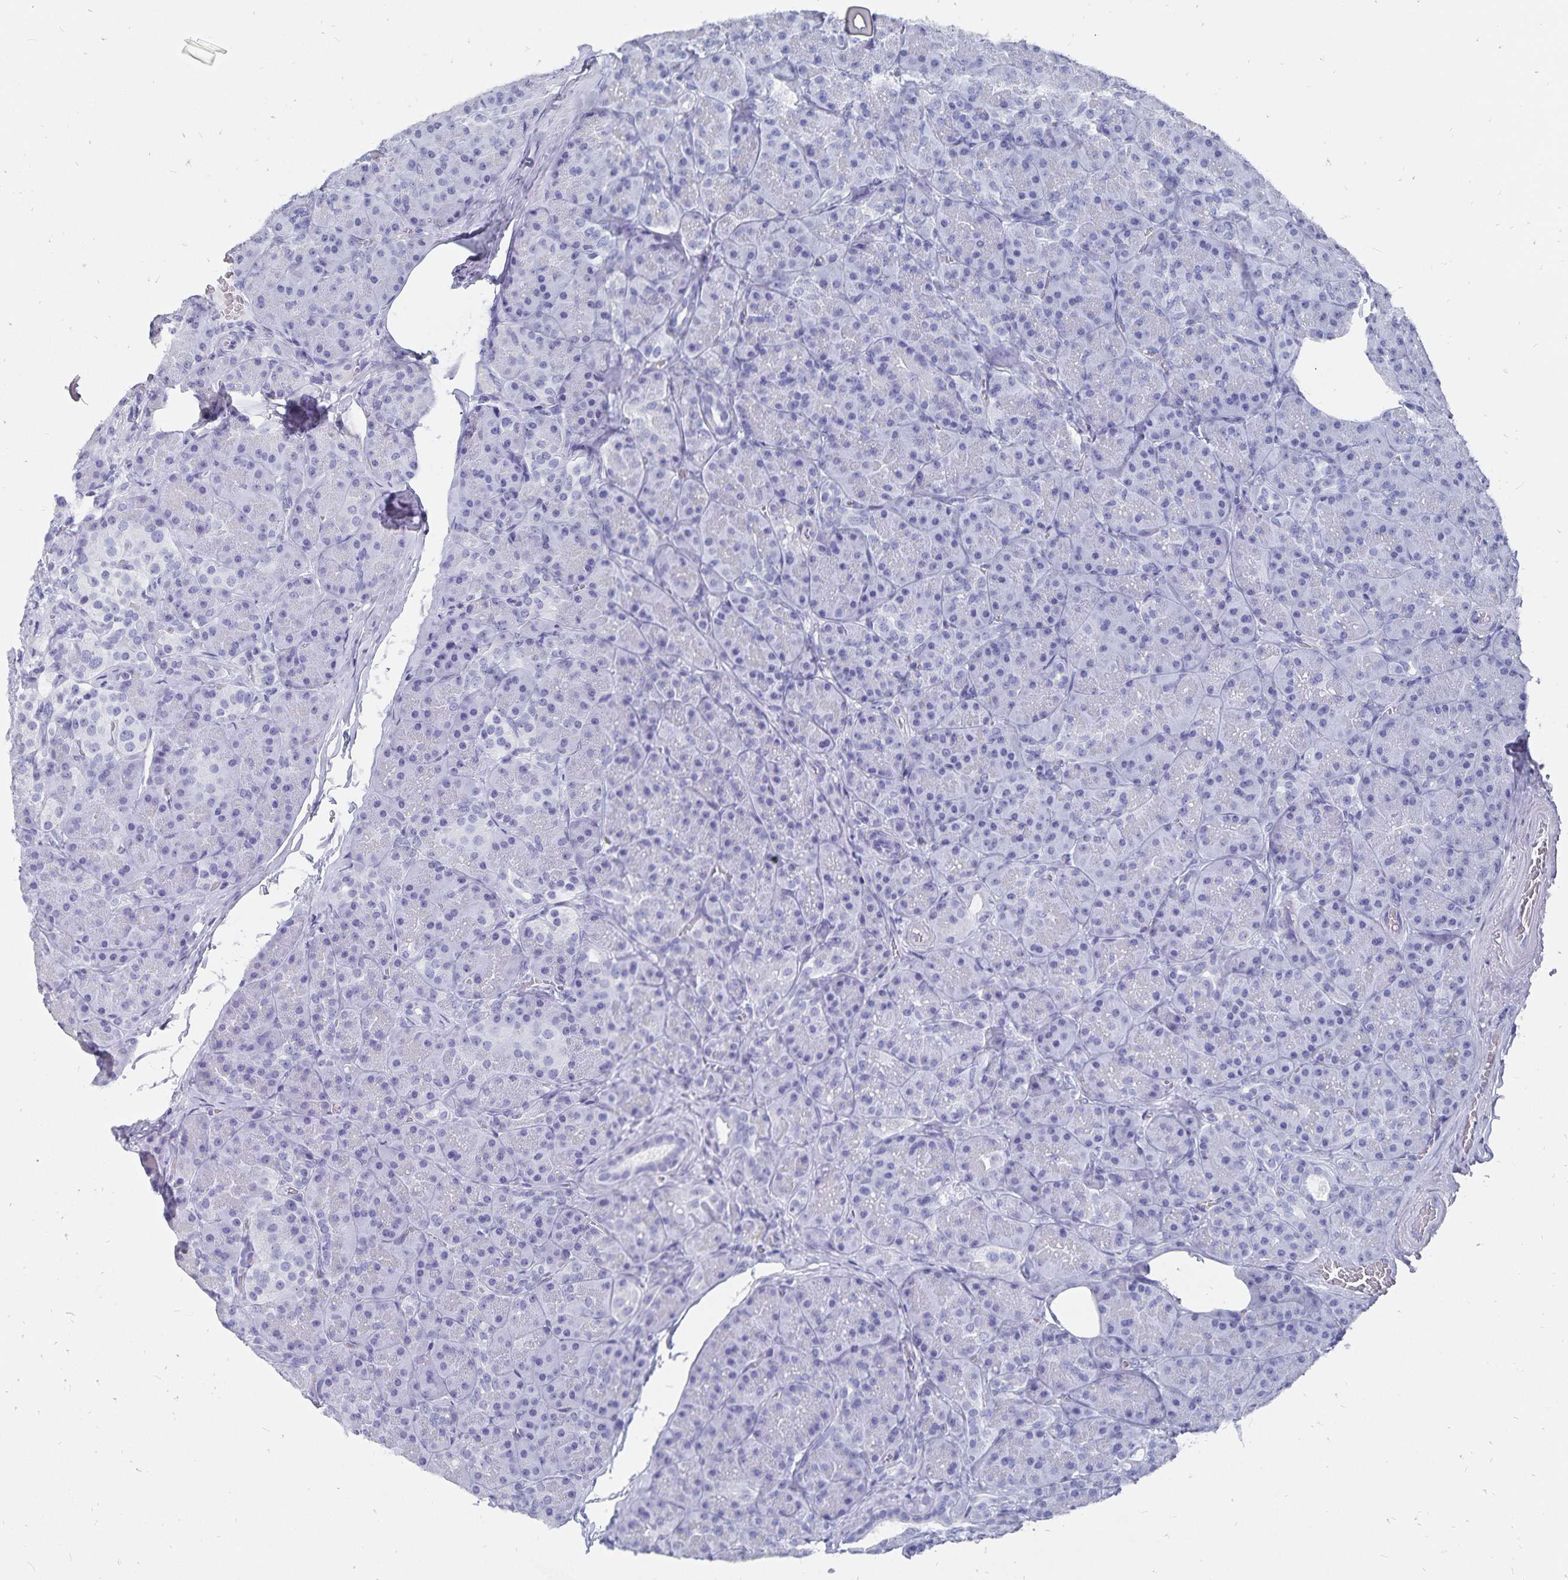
{"staining": {"intensity": "negative", "quantity": "none", "location": "none"}, "tissue": "pancreas", "cell_type": "Exocrine glandular cells", "image_type": "normal", "snomed": [{"axis": "morphology", "description": "Normal tissue, NOS"}, {"axis": "topography", "description": "Pancreas"}], "caption": "Exocrine glandular cells show no significant expression in normal pancreas. (Stains: DAB IHC with hematoxylin counter stain, Microscopy: brightfield microscopy at high magnification).", "gene": "ADH1A", "patient": {"sex": "male", "age": 57}}